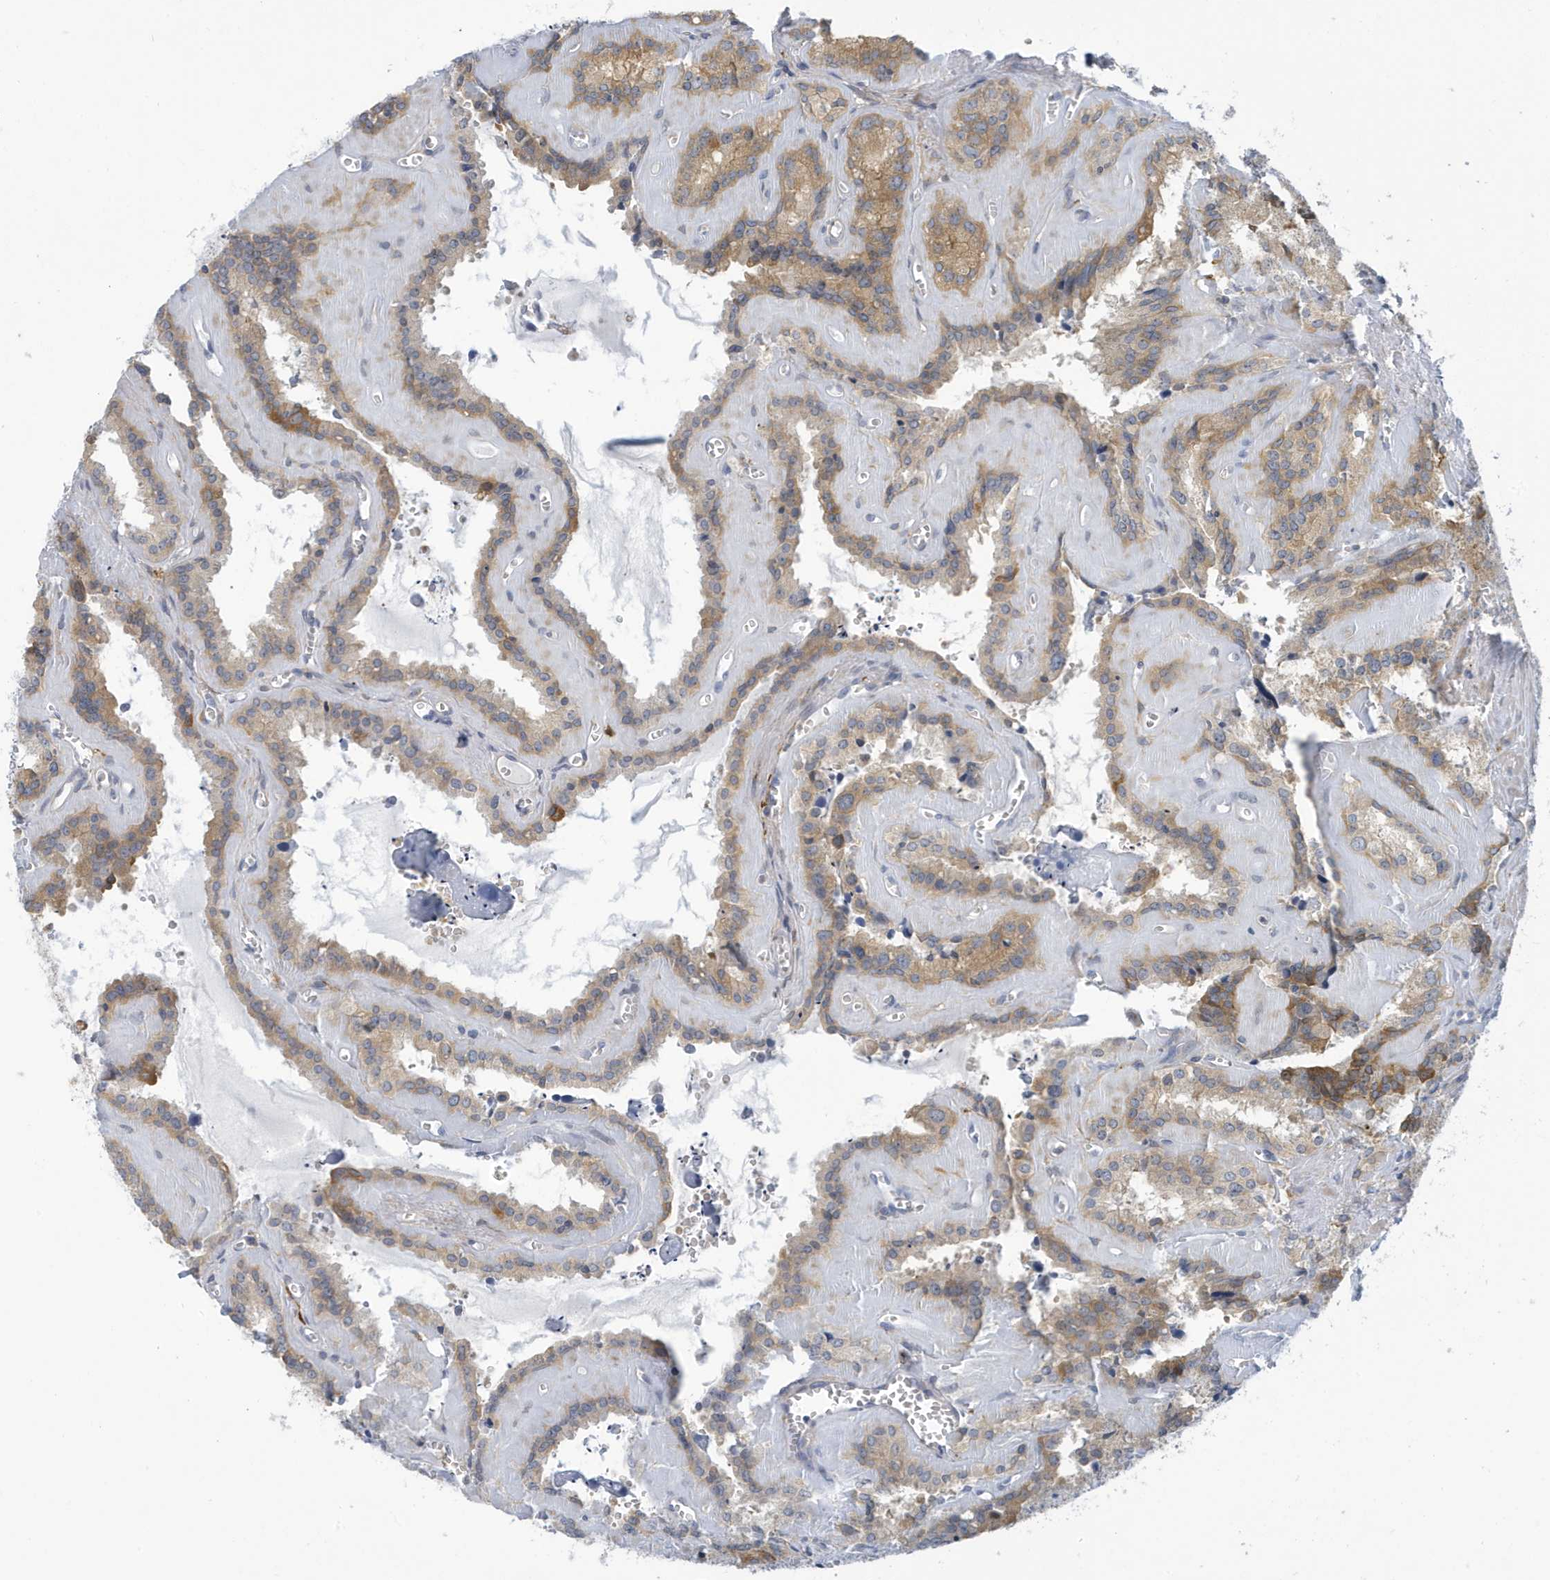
{"staining": {"intensity": "moderate", "quantity": ">75%", "location": "cytoplasmic/membranous"}, "tissue": "seminal vesicle", "cell_type": "Glandular cells", "image_type": "normal", "snomed": [{"axis": "morphology", "description": "Normal tissue, NOS"}, {"axis": "topography", "description": "Prostate"}, {"axis": "topography", "description": "Seminal veicle"}], "caption": "IHC of normal human seminal vesicle reveals medium levels of moderate cytoplasmic/membranous expression in about >75% of glandular cells.", "gene": "VTA1", "patient": {"sex": "male", "age": 59}}